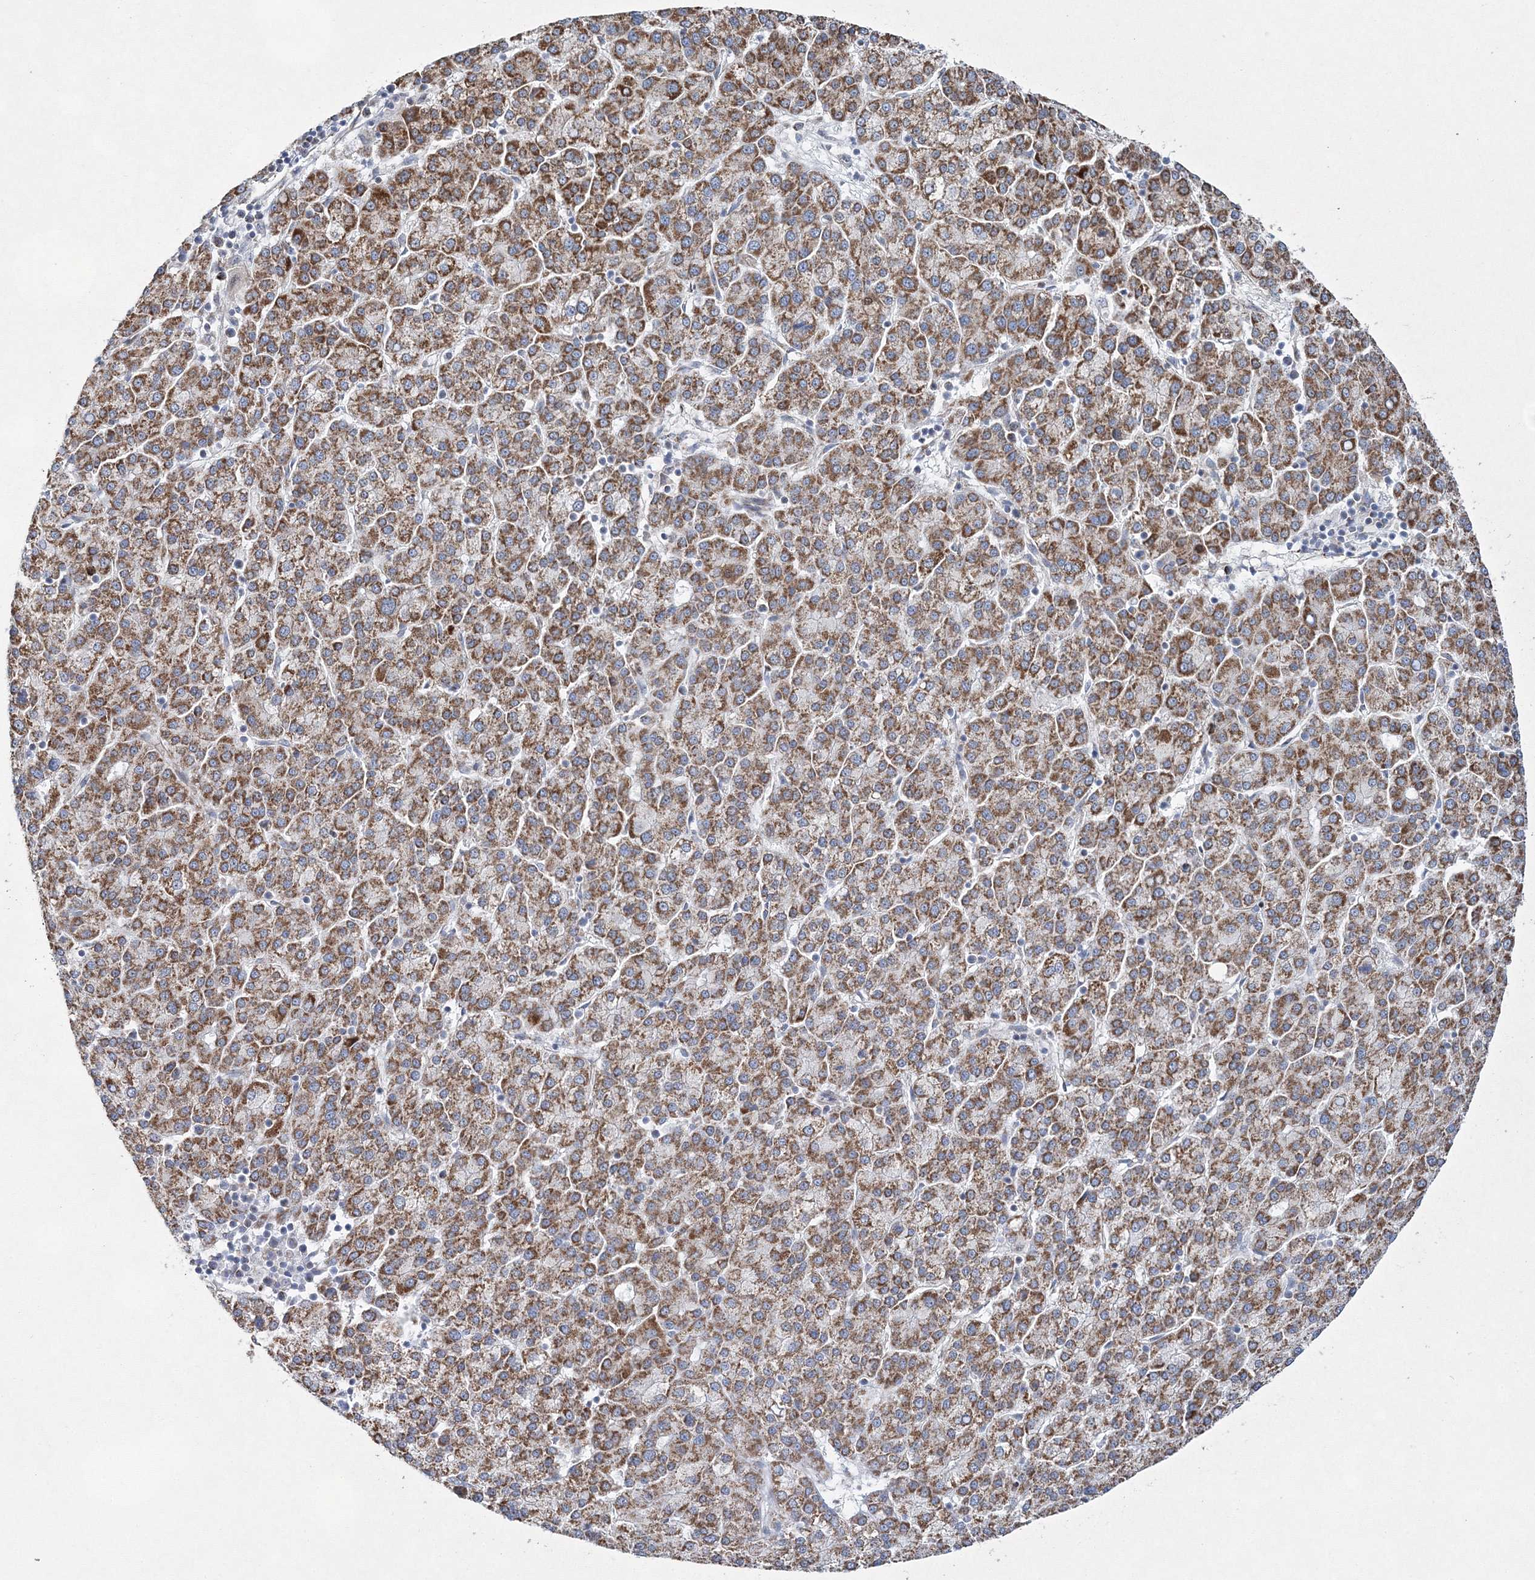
{"staining": {"intensity": "strong", "quantity": ">75%", "location": "cytoplasmic/membranous"}, "tissue": "liver cancer", "cell_type": "Tumor cells", "image_type": "cancer", "snomed": [{"axis": "morphology", "description": "Carcinoma, Hepatocellular, NOS"}, {"axis": "topography", "description": "Liver"}], "caption": "Immunohistochemical staining of human liver hepatocellular carcinoma demonstrates high levels of strong cytoplasmic/membranous expression in about >75% of tumor cells. (Stains: DAB (3,3'-diaminobenzidine) in brown, nuclei in blue, Microscopy: brightfield microscopy at high magnification).", "gene": "HIBCH", "patient": {"sex": "female", "age": 58}}